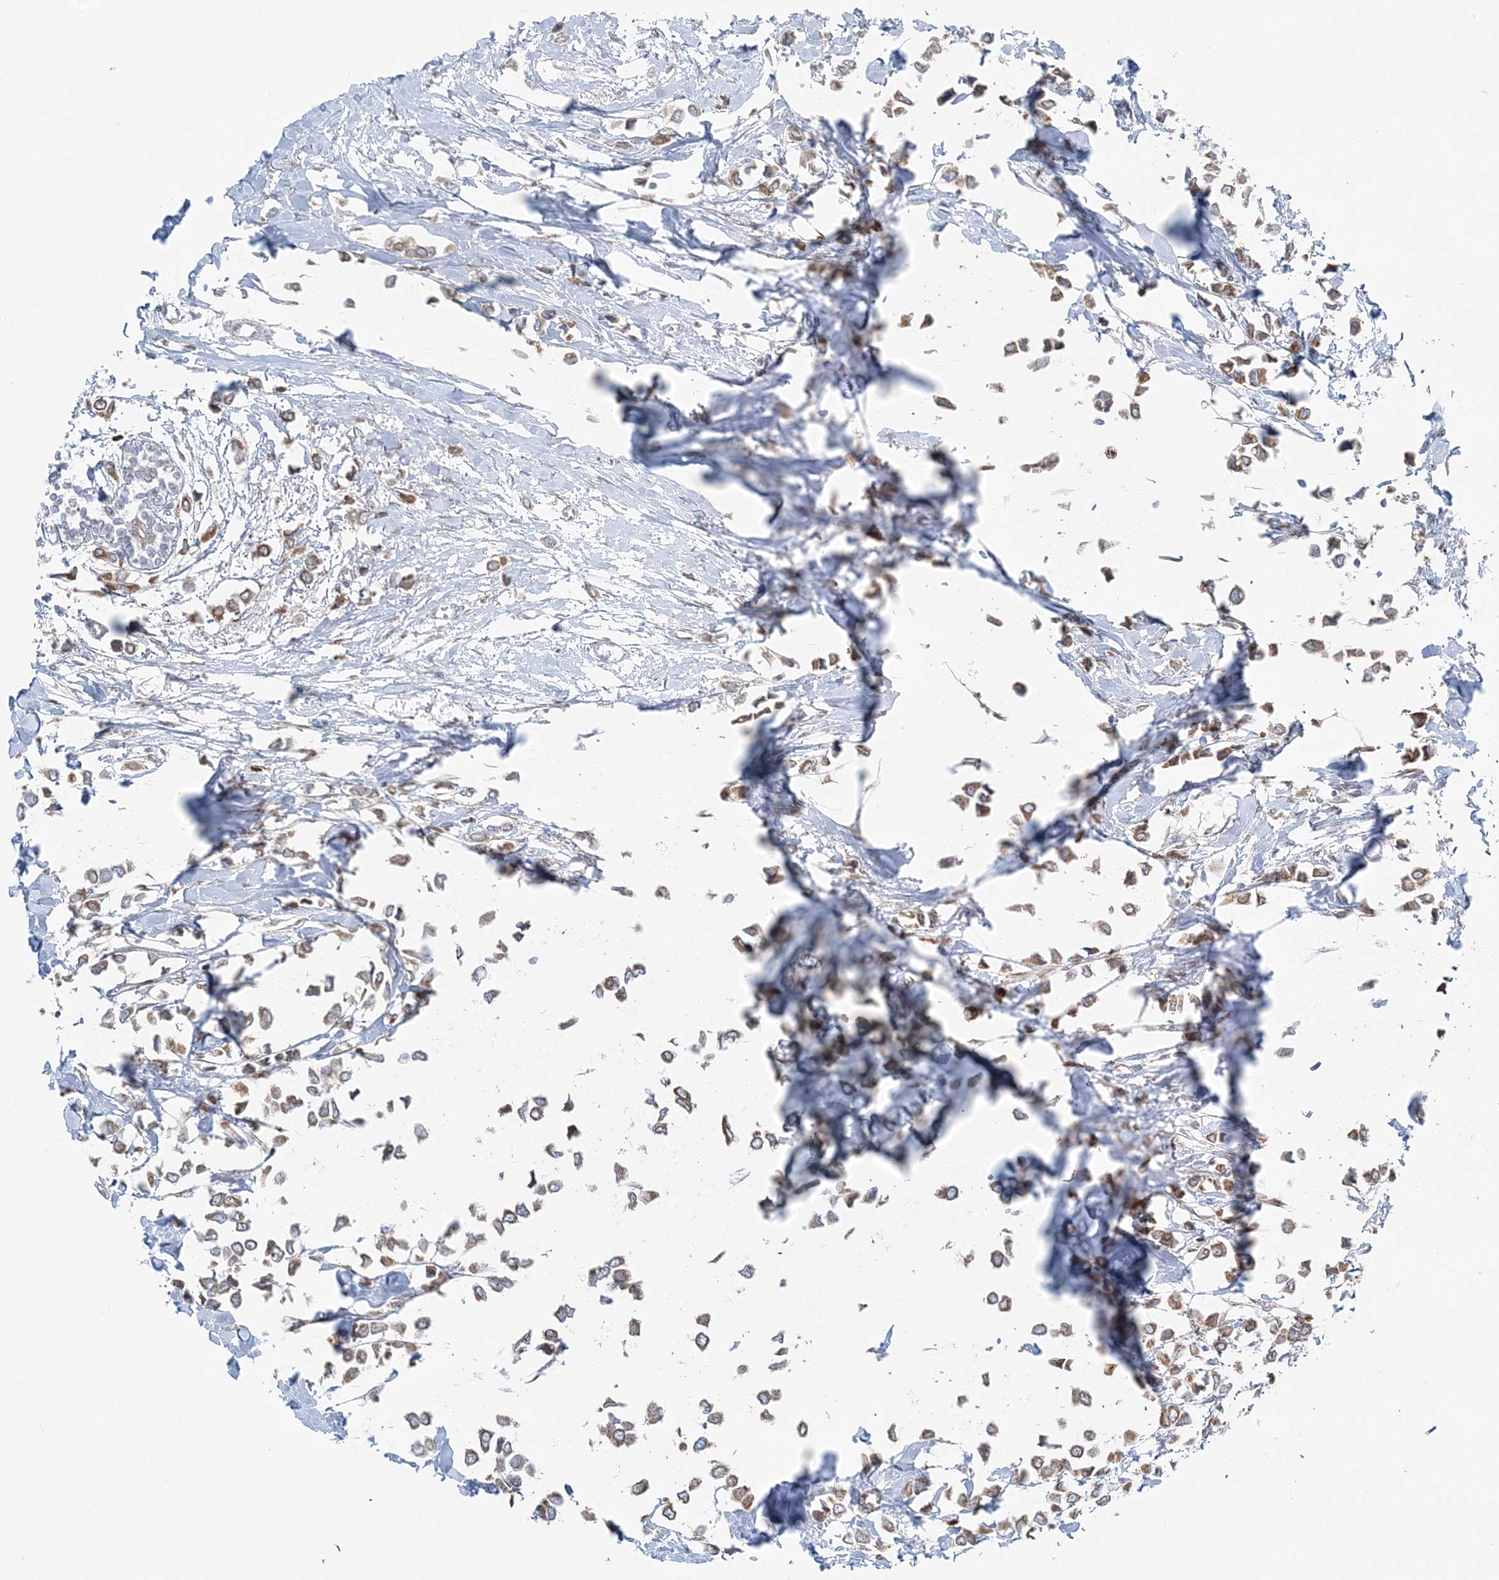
{"staining": {"intensity": "moderate", "quantity": ">75%", "location": "cytoplasmic/membranous"}, "tissue": "breast cancer", "cell_type": "Tumor cells", "image_type": "cancer", "snomed": [{"axis": "morphology", "description": "Lobular carcinoma"}, {"axis": "topography", "description": "Breast"}], "caption": "This is a micrograph of immunohistochemistry staining of breast lobular carcinoma, which shows moderate staining in the cytoplasmic/membranous of tumor cells.", "gene": "TMED10", "patient": {"sex": "female", "age": 51}}